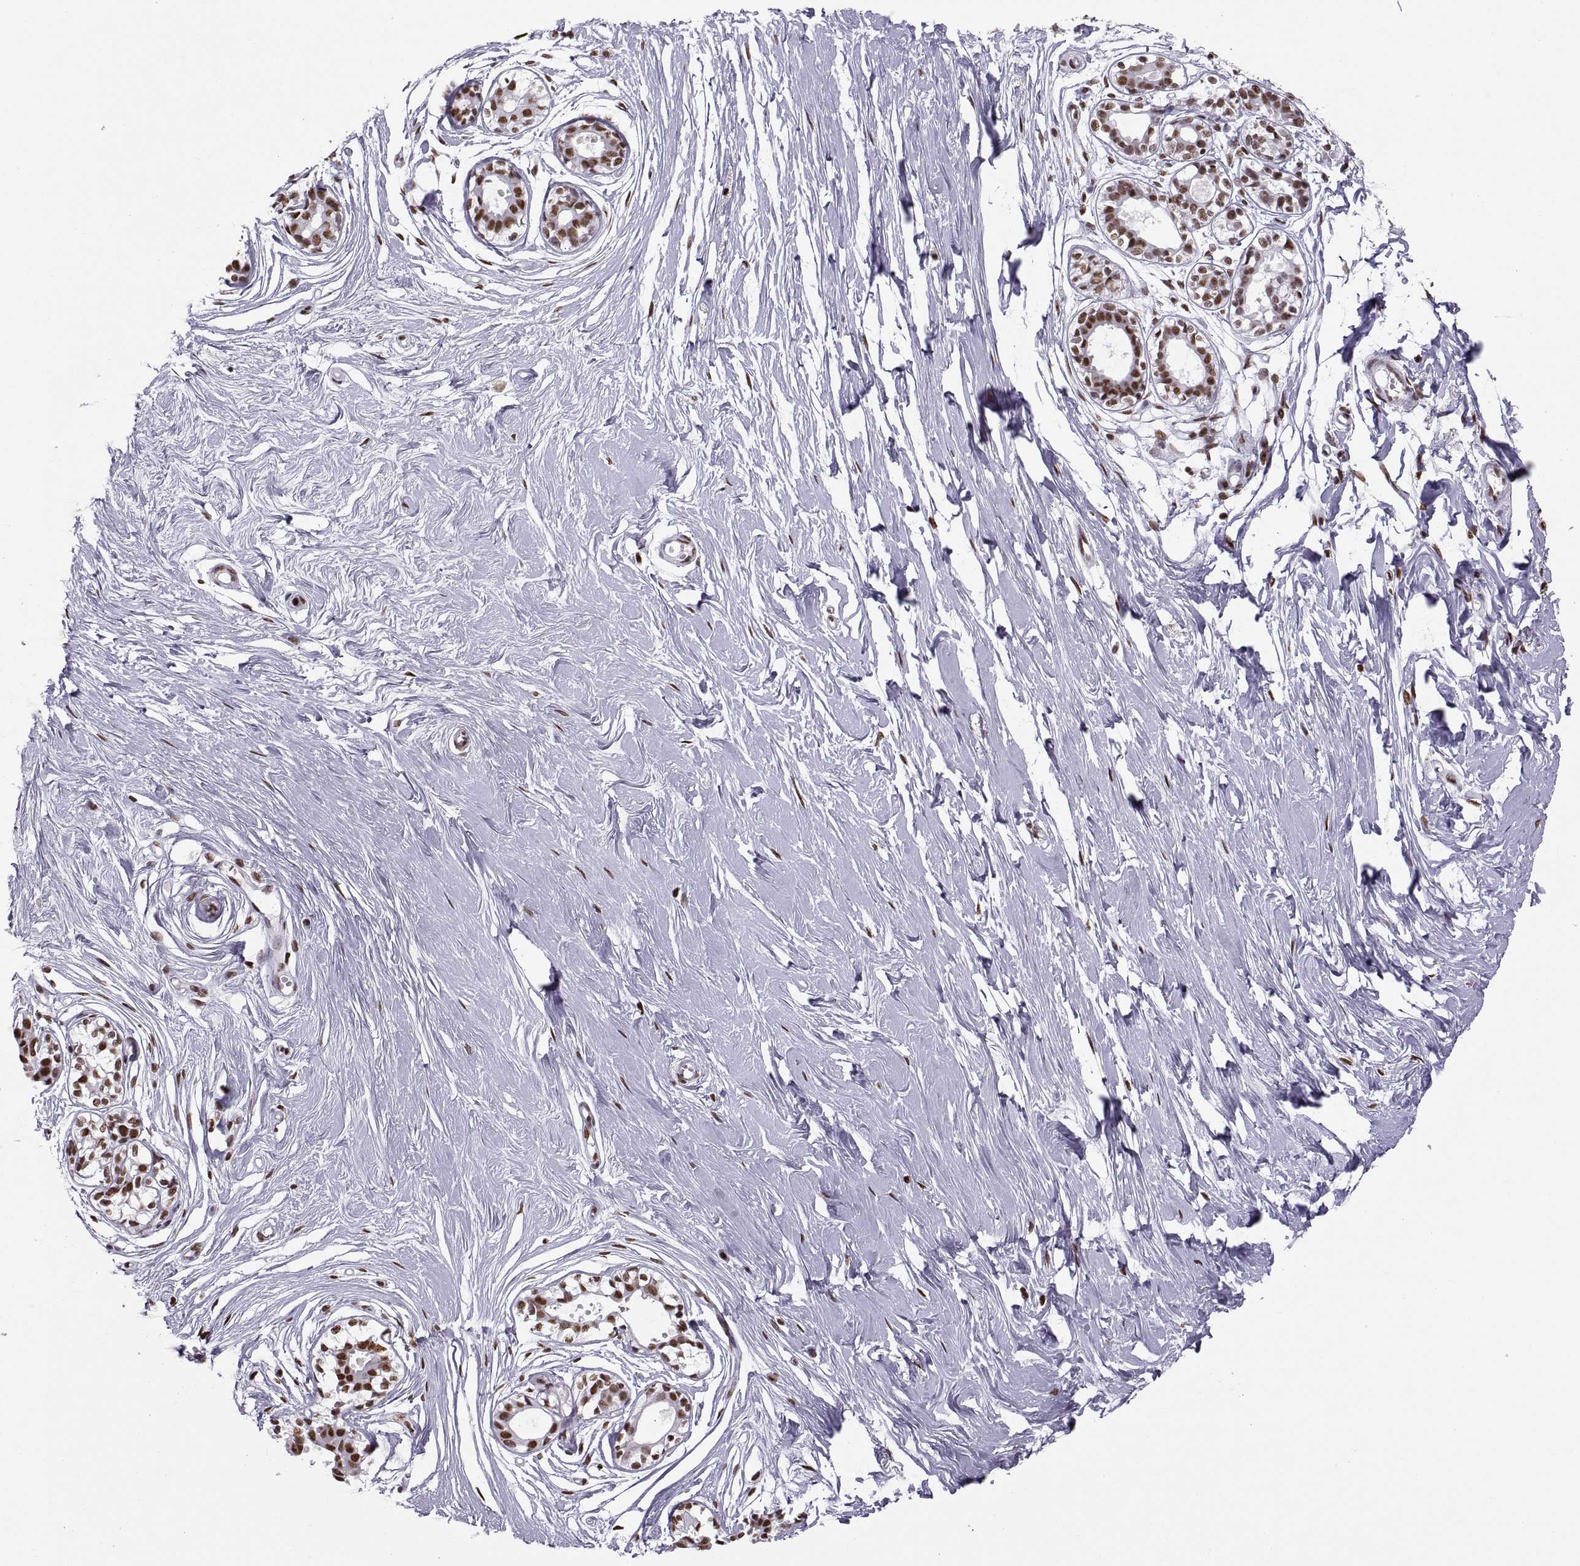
{"staining": {"intensity": "strong", "quantity": "25%-75%", "location": "nuclear"}, "tissue": "breast", "cell_type": "Adipocytes", "image_type": "normal", "snomed": [{"axis": "morphology", "description": "Normal tissue, NOS"}, {"axis": "topography", "description": "Breast"}], "caption": "Immunohistochemical staining of normal human breast reveals high levels of strong nuclear positivity in approximately 25%-75% of adipocytes. Ihc stains the protein in brown and the nuclei are stained blue.", "gene": "SNAI1", "patient": {"sex": "female", "age": 49}}